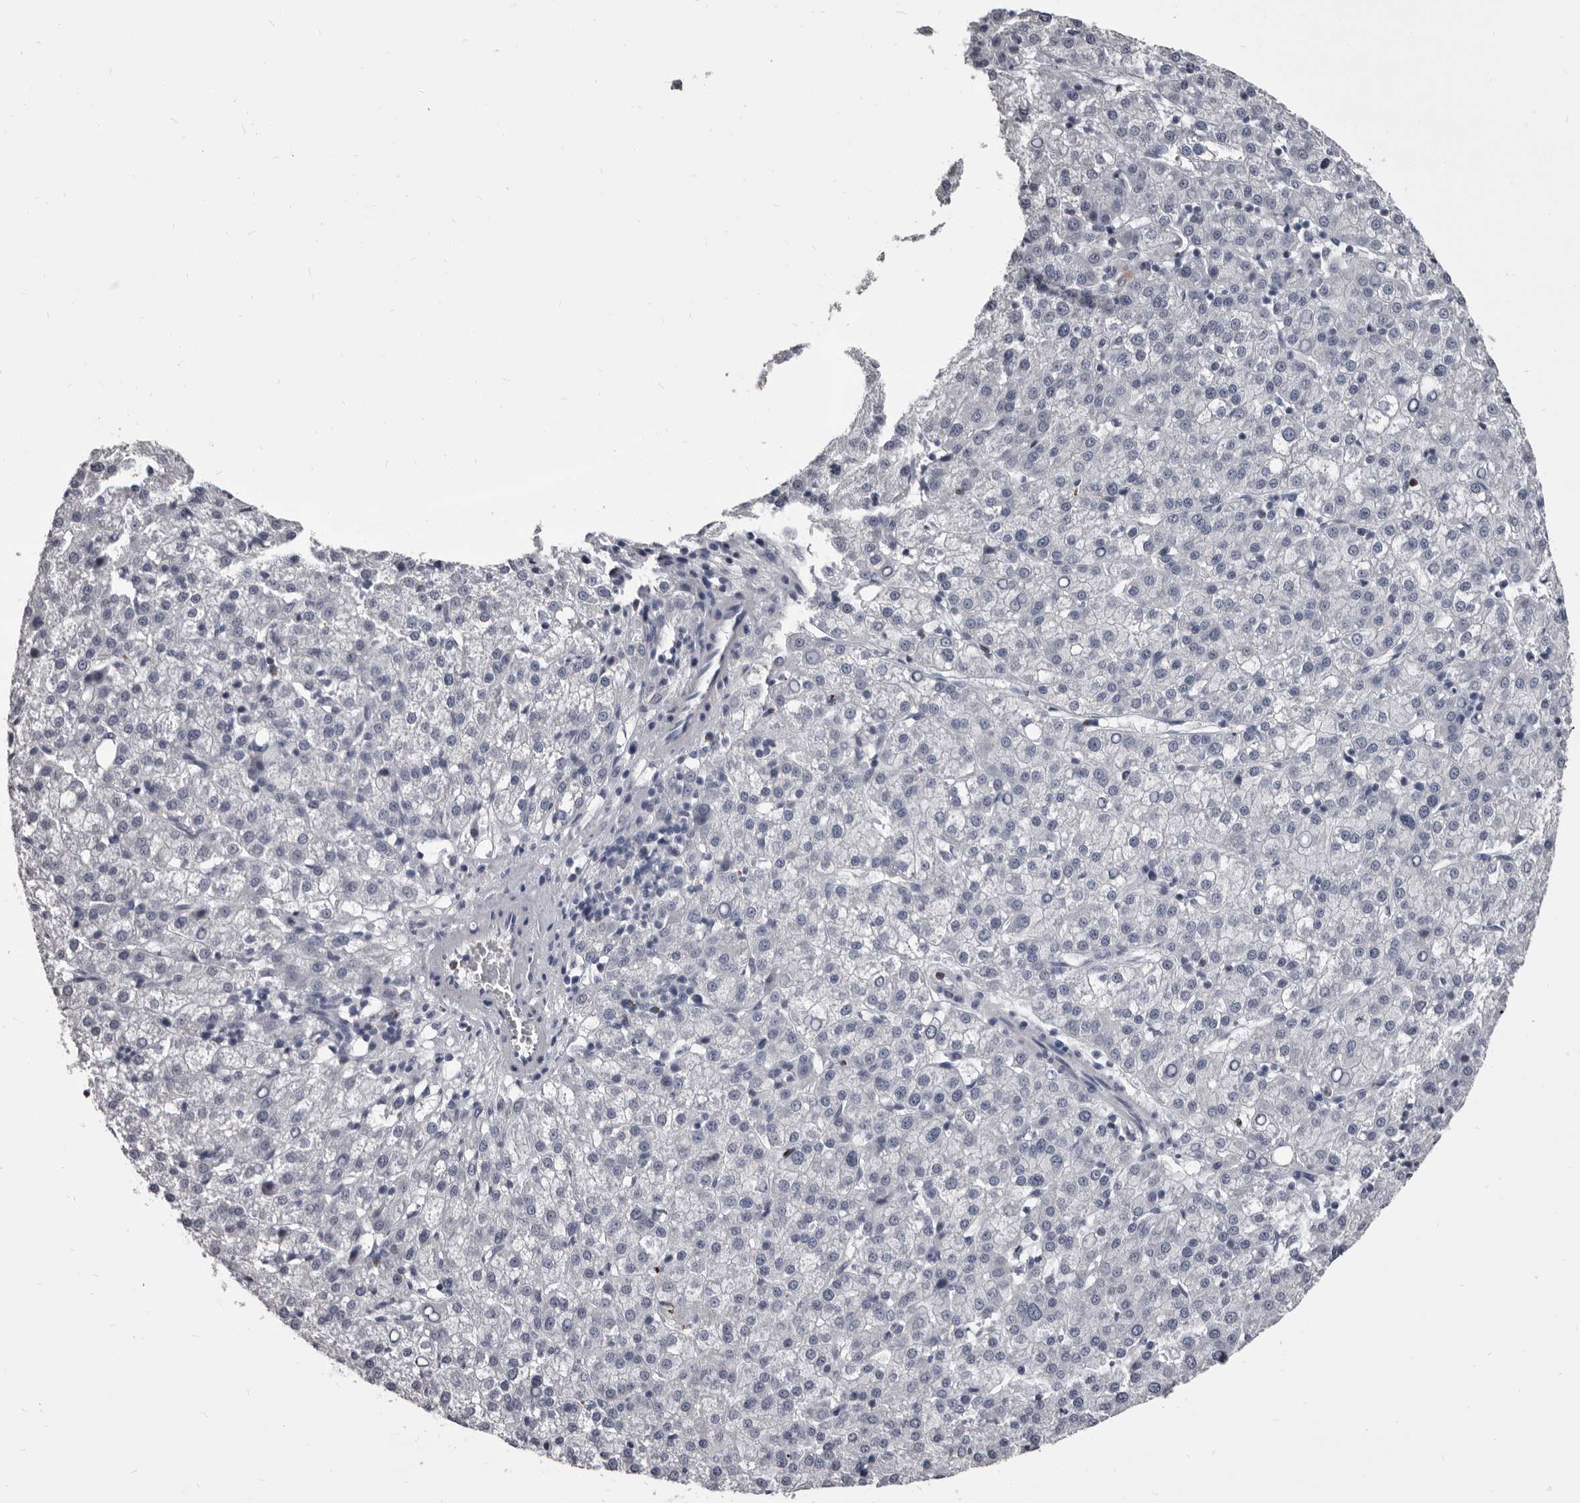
{"staining": {"intensity": "negative", "quantity": "none", "location": "none"}, "tissue": "liver cancer", "cell_type": "Tumor cells", "image_type": "cancer", "snomed": [{"axis": "morphology", "description": "Carcinoma, Hepatocellular, NOS"}, {"axis": "topography", "description": "Liver"}], "caption": "Liver hepatocellular carcinoma was stained to show a protein in brown. There is no significant positivity in tumor cells.", "gene": "GZMH", "patient": {"sex": "female", "age": 58}}